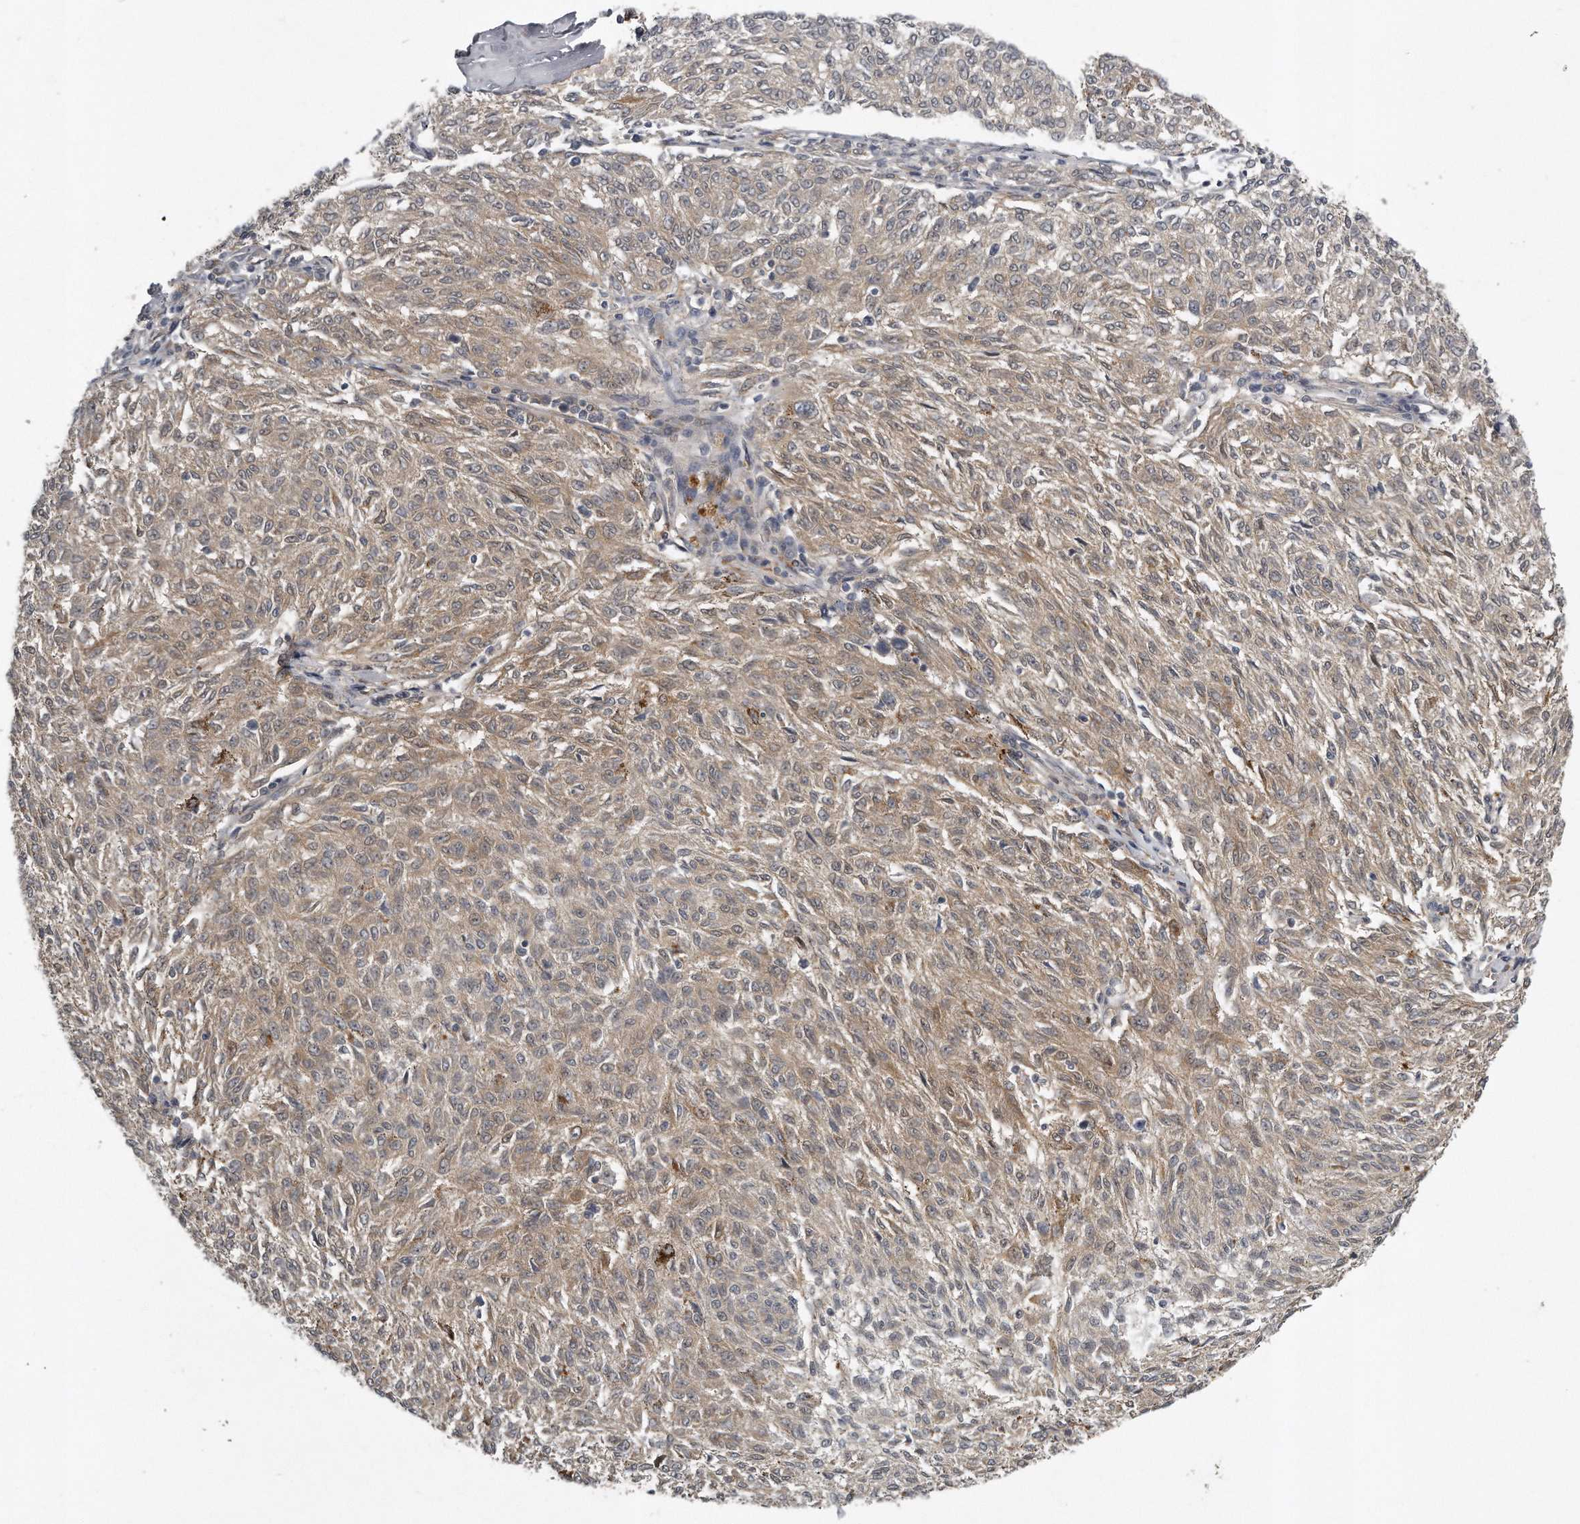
{"staining": {"intensity": "negative", "quantity": "none", "location": "none"}, "tissue": "melanoma", "cell_type": "Tumor cells", "image_type": "cancer", "snomed": [{"axis": "morphology", "description": "Malignant melanoma, NOS"}, {"axis": "topography", "description": "Skin"}], "caption": "High power microscopy micrograph of an IHC micrograph of malignant melanoma, revealing no significant expression in tumor cells.", "gene": "GGCT", "patient": {"sex": "female", "age": 72}}